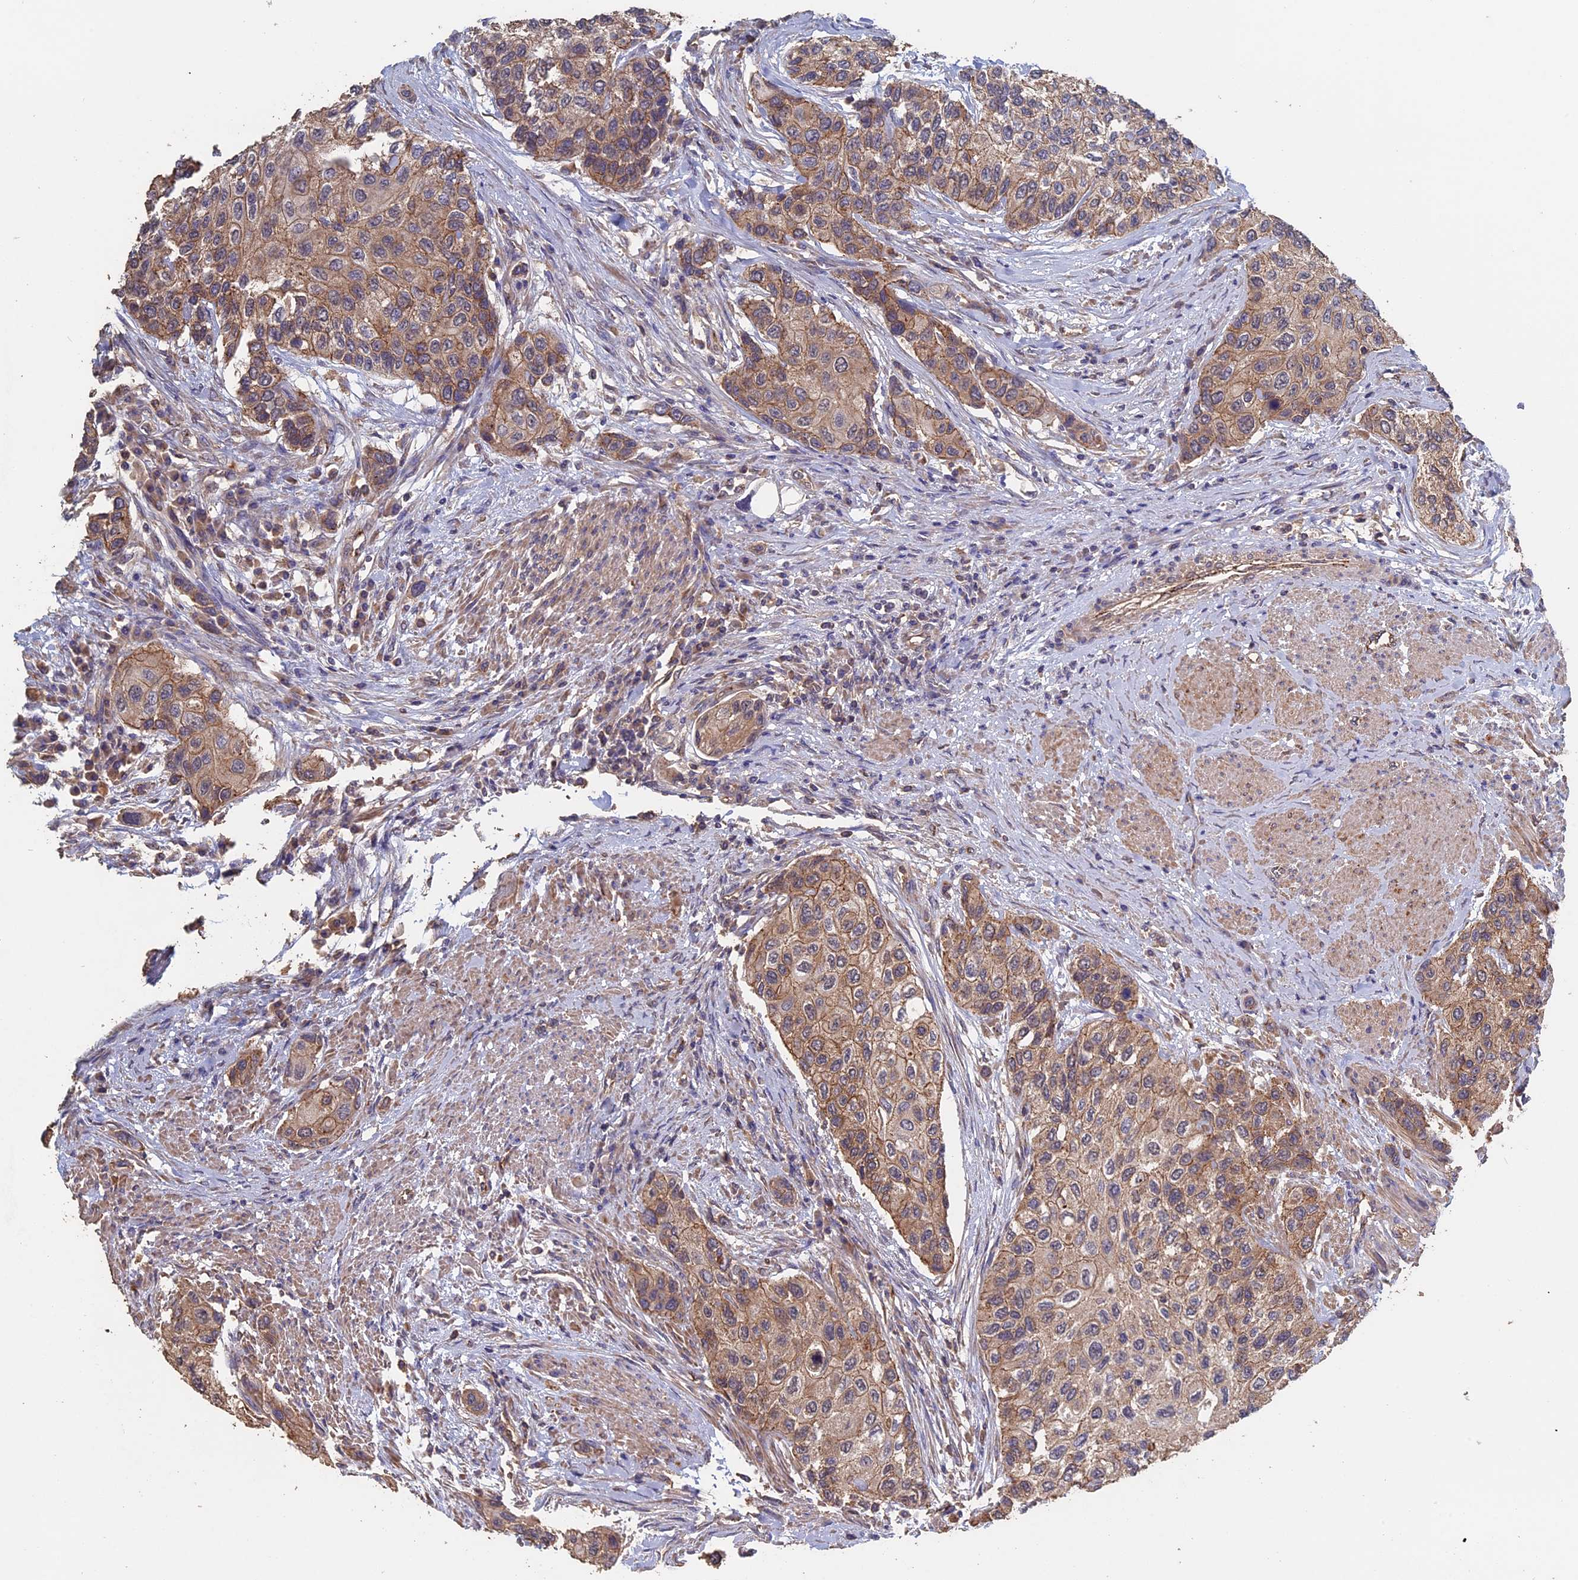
{"staining": {"intensity": "moderate", "quantity": ">75%", "location": "cytoplasmic/membranous"}, "tissue": "urothelial cancer", "cell_type": "Tumor cells", "image_type": "cancer", "snomed": [{"axis": "morphology", "description": "Urothelial carcinoma, High grade"}, {"axis": "topography", "description": "Urinary bladder"}], "caption": "Brown immunohistochemical staining in high-grade urothelial carcinoma shows moderate cytoplasmic/membranous staining in approximately >75% of tumor cells. (brown staining indicates protein expression, while blue staining denotes nuclei).", "gene": "PIGQ", "patient": {"sex": "female", "age": 56}}